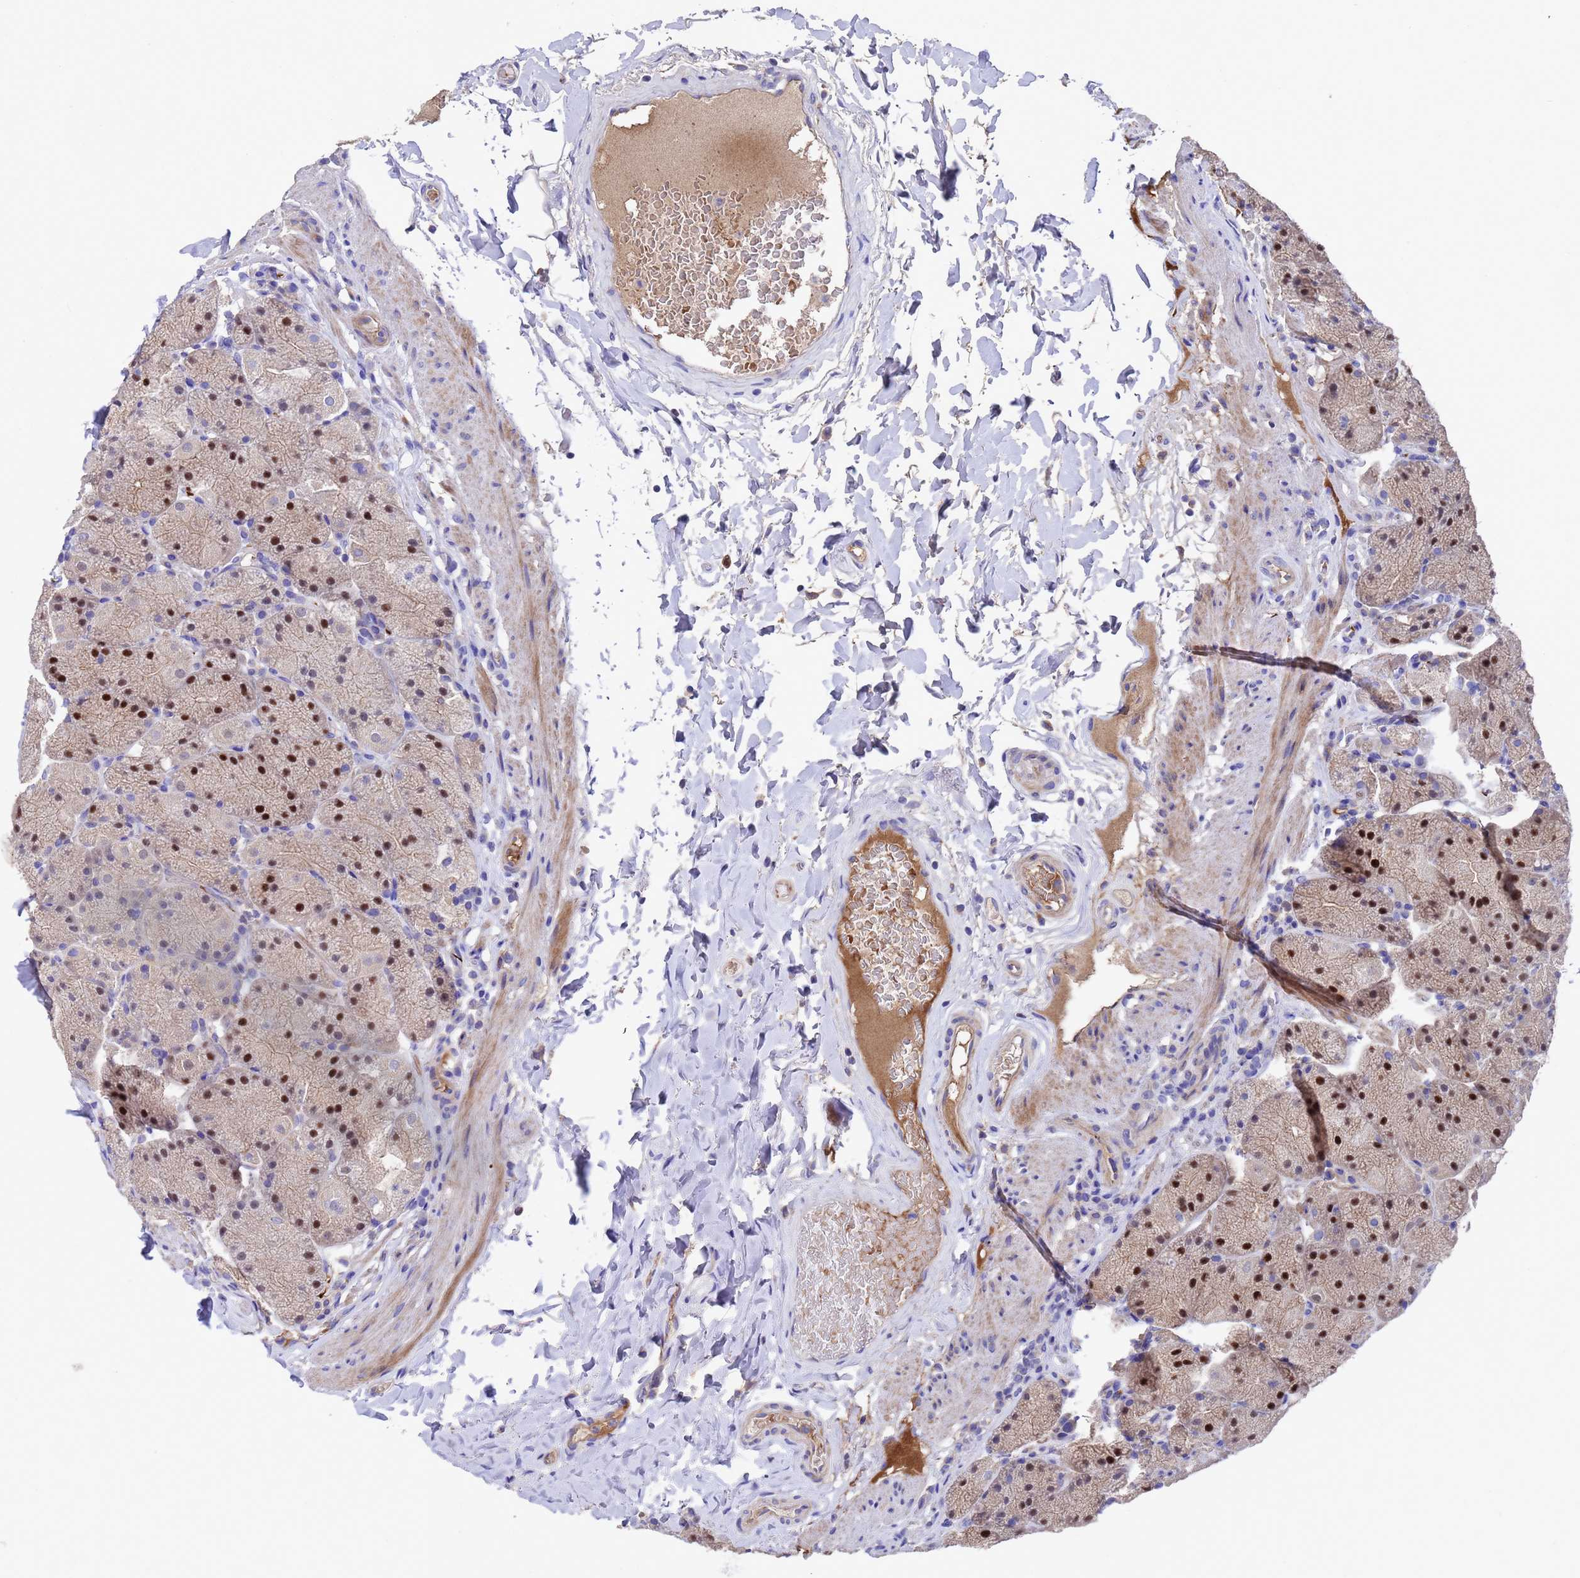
{"staining": {"intensity": "moderate", "quantity": "25%-75%", "location": "nuclear"}, "tissue": "stomach", "cell_type": "Glandular cells", "image_type": "normal", "snomed": [{"axis": "morphology", "description": "Normal tissue, NOS"}, {"axis": "topography", "description": "Stomach, upper"}, {"axis": "topography", "description": "Stomach, lower"}], "caption": "Immunohistochemical staining of unremarkable human stomach exhibits 25%-75% levels of moderate nuclear protein positivity in approximately 25%-75% of glandular cells.", "gene": "ELP6", "patient": {"sex": "male", "age": 67}}